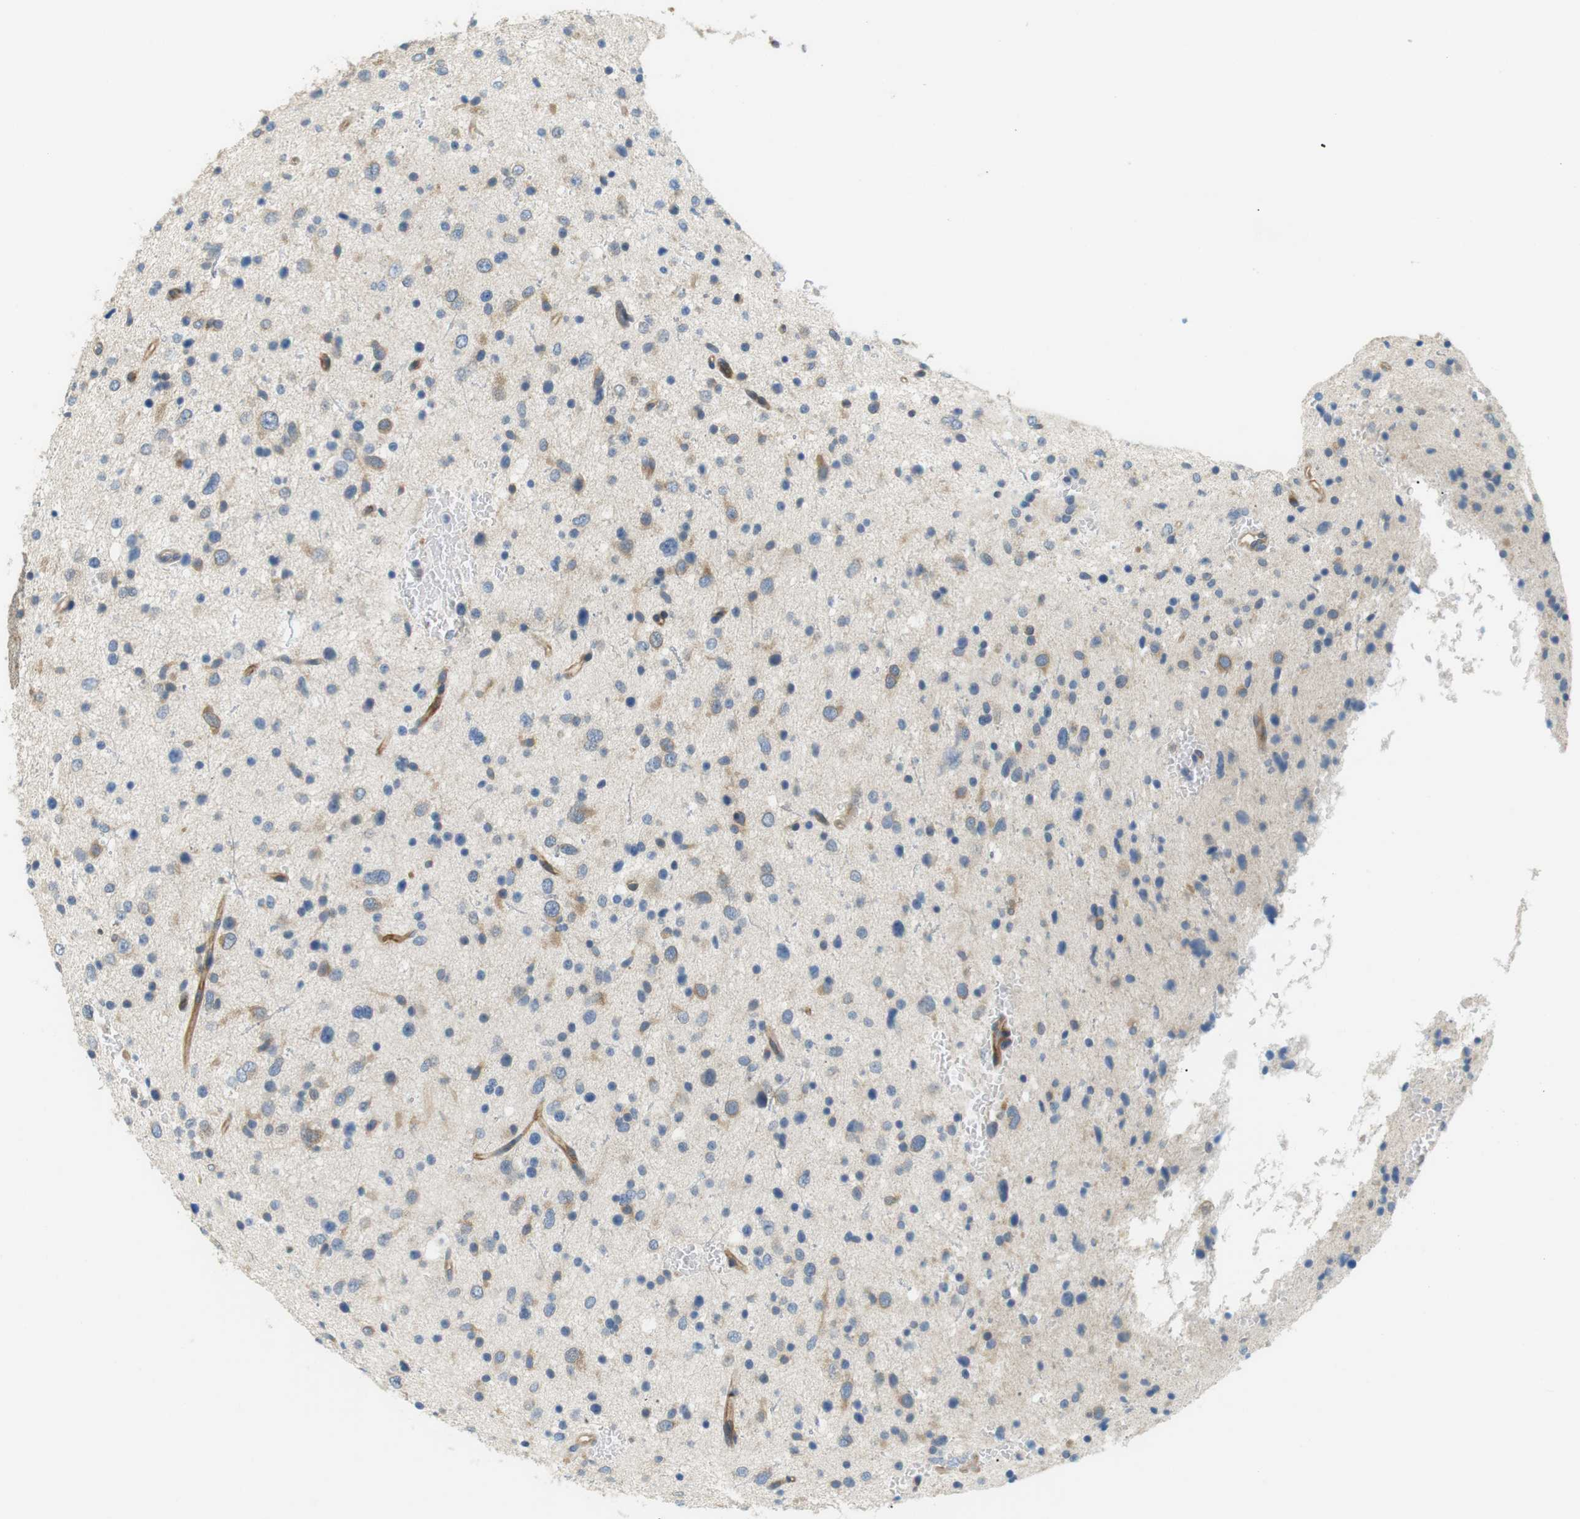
{"staining": {"intensity": "moderate", "quantity": "<25%", "location": "cytoplasmic/membranous"}, "tissue": "glioma", "cell_type": "Tumor cells", "image_type": "cancer", "snomed": [{"axis": "morphology", "description": "Glioma, malignant, Low grade"}, {"axis": "topography", "description": "Brain"}], "caption": "Immunohistochemistry (IHC) (DAB (3,3'-diaminobenzidine)) staining of low-grade glioma (malignant) reveals moderate cytoplasmic/membranous protein positivity in approximately <25% of tumor cells.", "gene": "TMEM200A", "patient": {"sex": "female", "age": 37}}